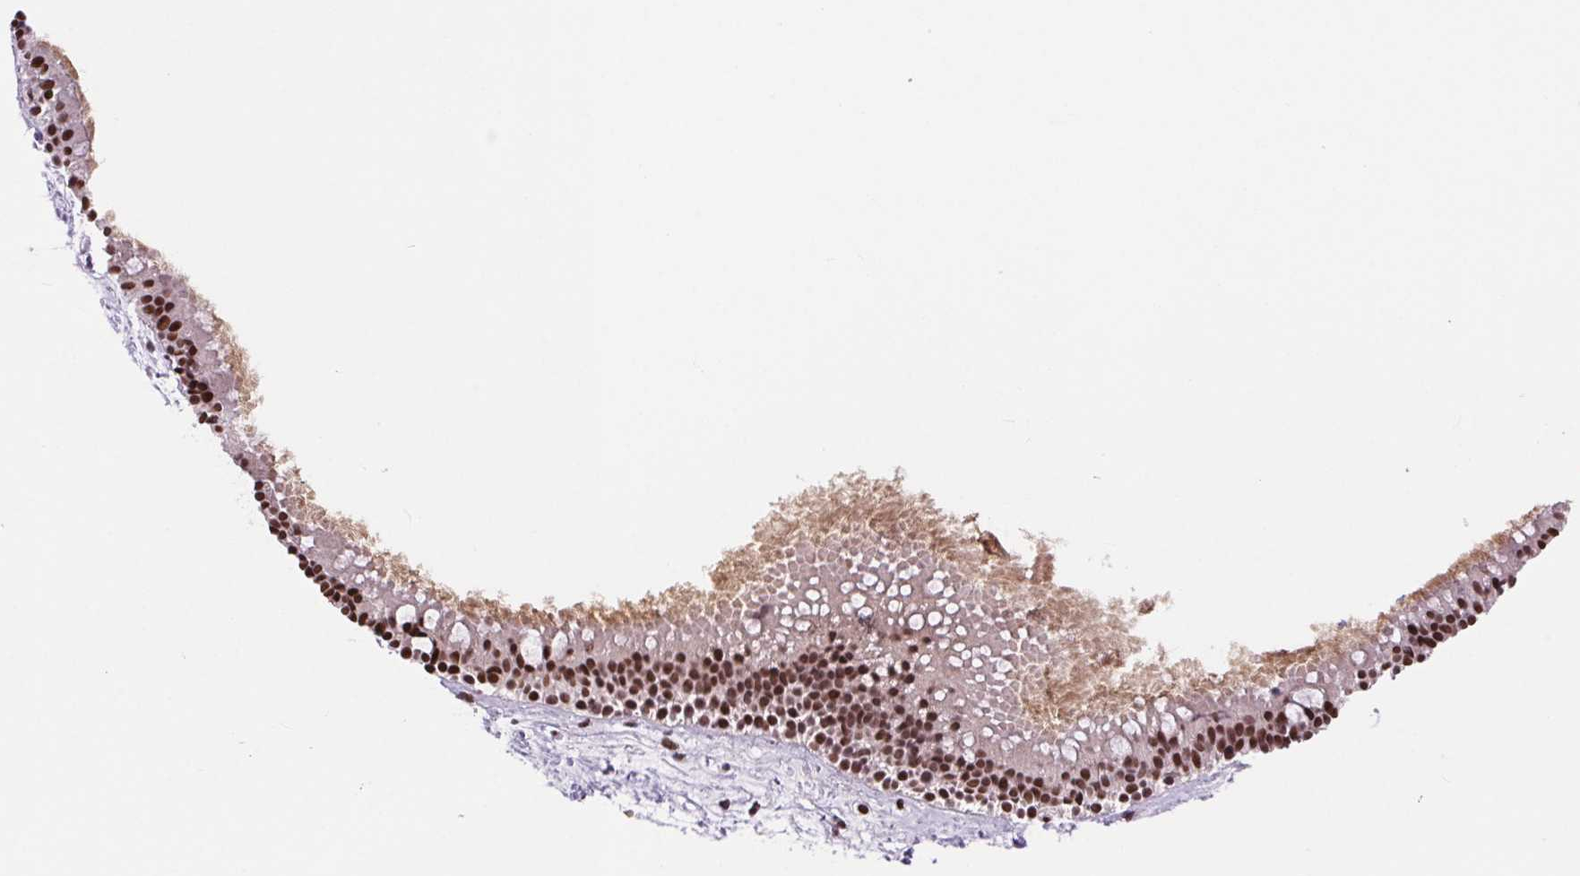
{"staining": {"intensity": "strong", "quantity": ">75%", "location": "nuclear"}, "tissue": "nasopharynx", "cell_type": "Respiratory epithelial cells", "image_type": "normal", "snomed": [{"axis": "morphology", "description": "Normal tissue, NOS"}, {"axis": "topography", "description": "Nasopharynx"}], "caption": "Respiratory epithelial cells display strong nuclear staining in approximately >75% of cells in normal nasopharynx.", "gene": "RAD23A", "patient": {"sex": "male", "age": 58}}